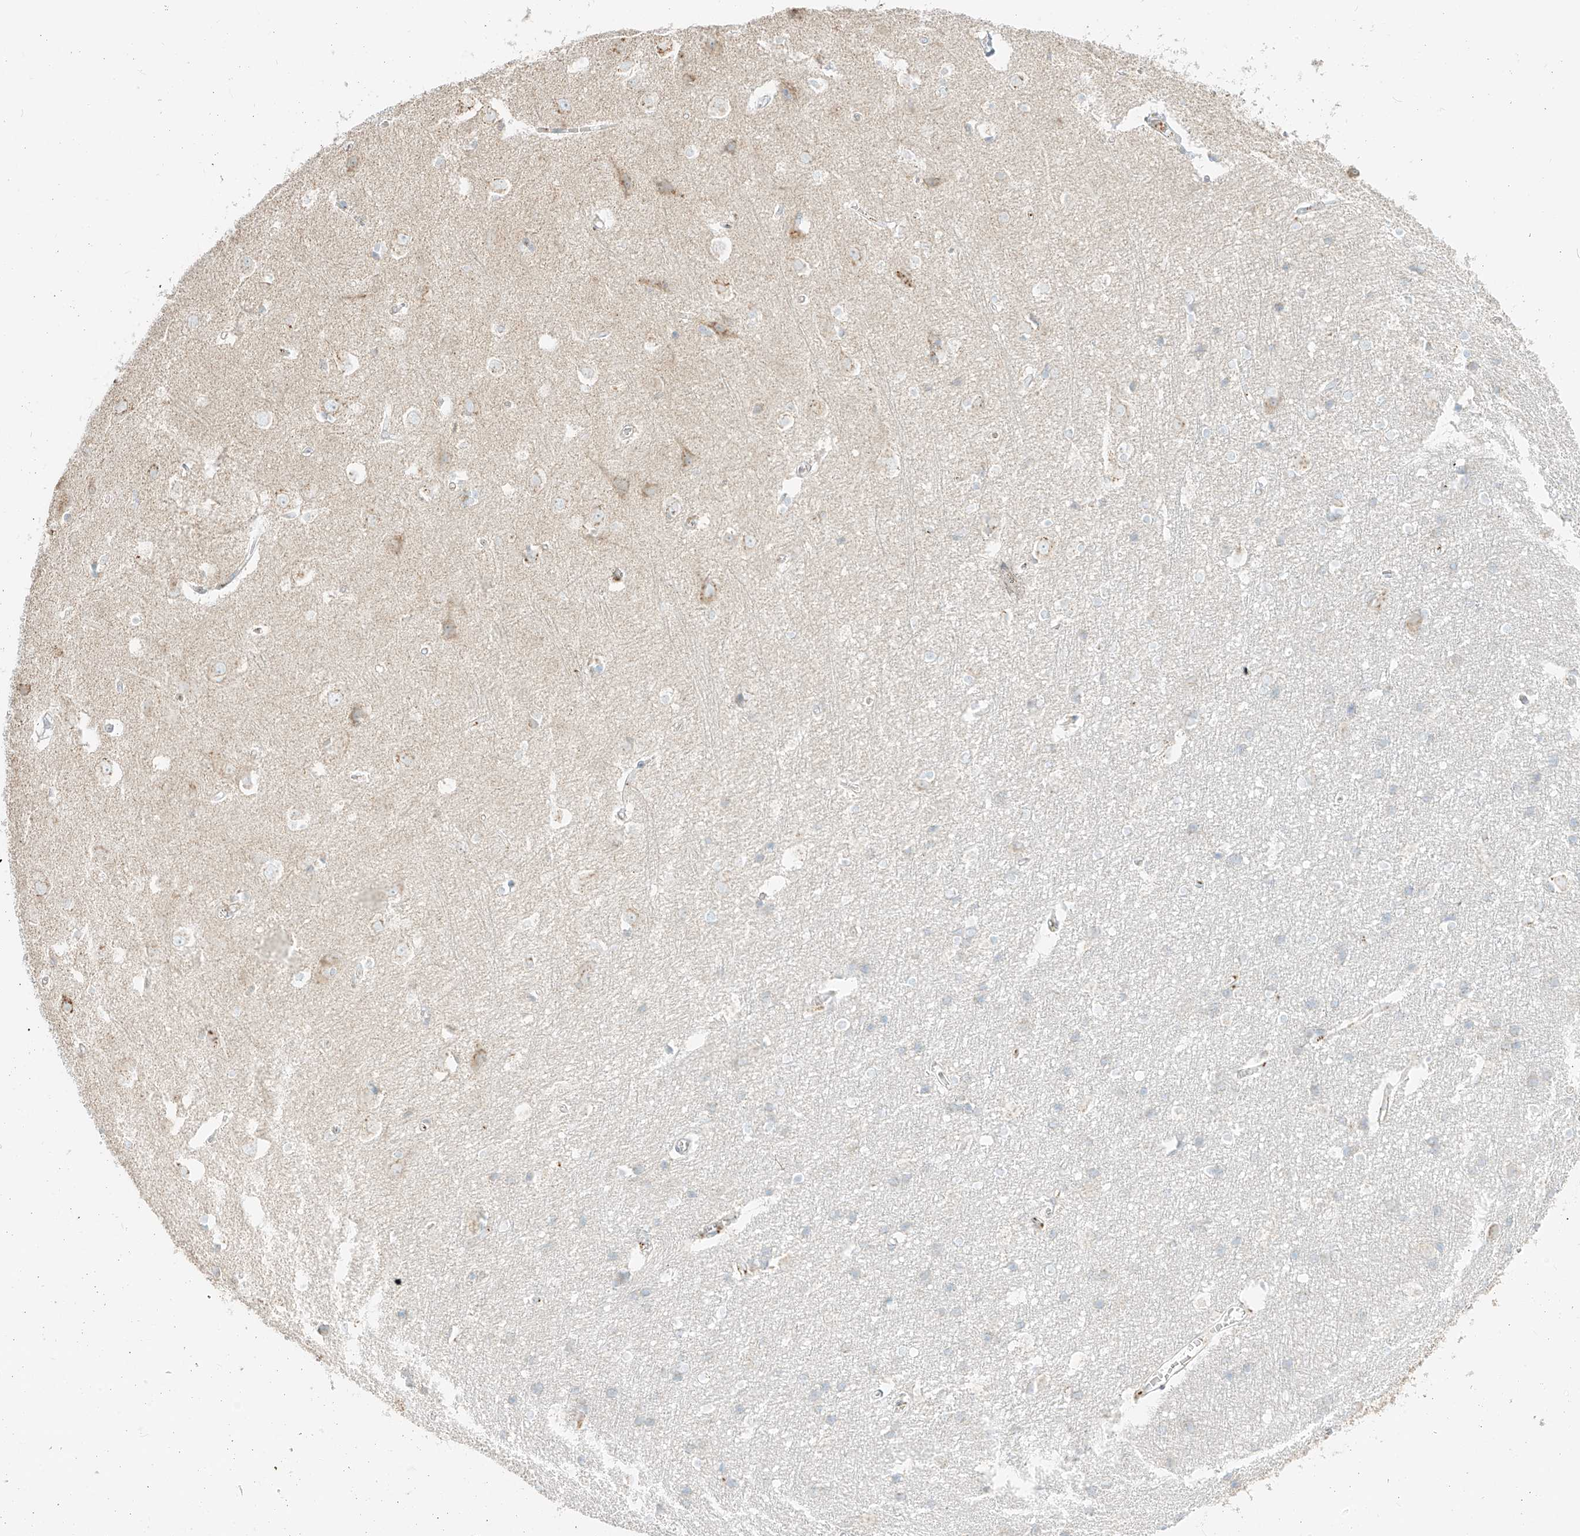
{"staining": {"intensity": "weak", "quantity": "25%-75%", "location": "cytoplasmic/membranous"}, "tissue": "cerebral cortex", "cell_type": "Endothelial cells", "image_type": "normal", "snomed": [{"axis": "morphology", "description": "Normal tissue, NOS"}, {"axis": "topography", "description": "Cerebral cortex"}], "caption": "A low amount of weak cytoplasmic/membranous expression is appreciated in approximately 25%-75% of endothelial cells in normal cerebral cortex. The staining was performed using DAB to visualize the protein expression in brown, while the nuclei were stained in blue with hematoxylin (Magnification: 20x).", "gene": "TMEM87B", "patient": {"sex": "male", "age": 54}}